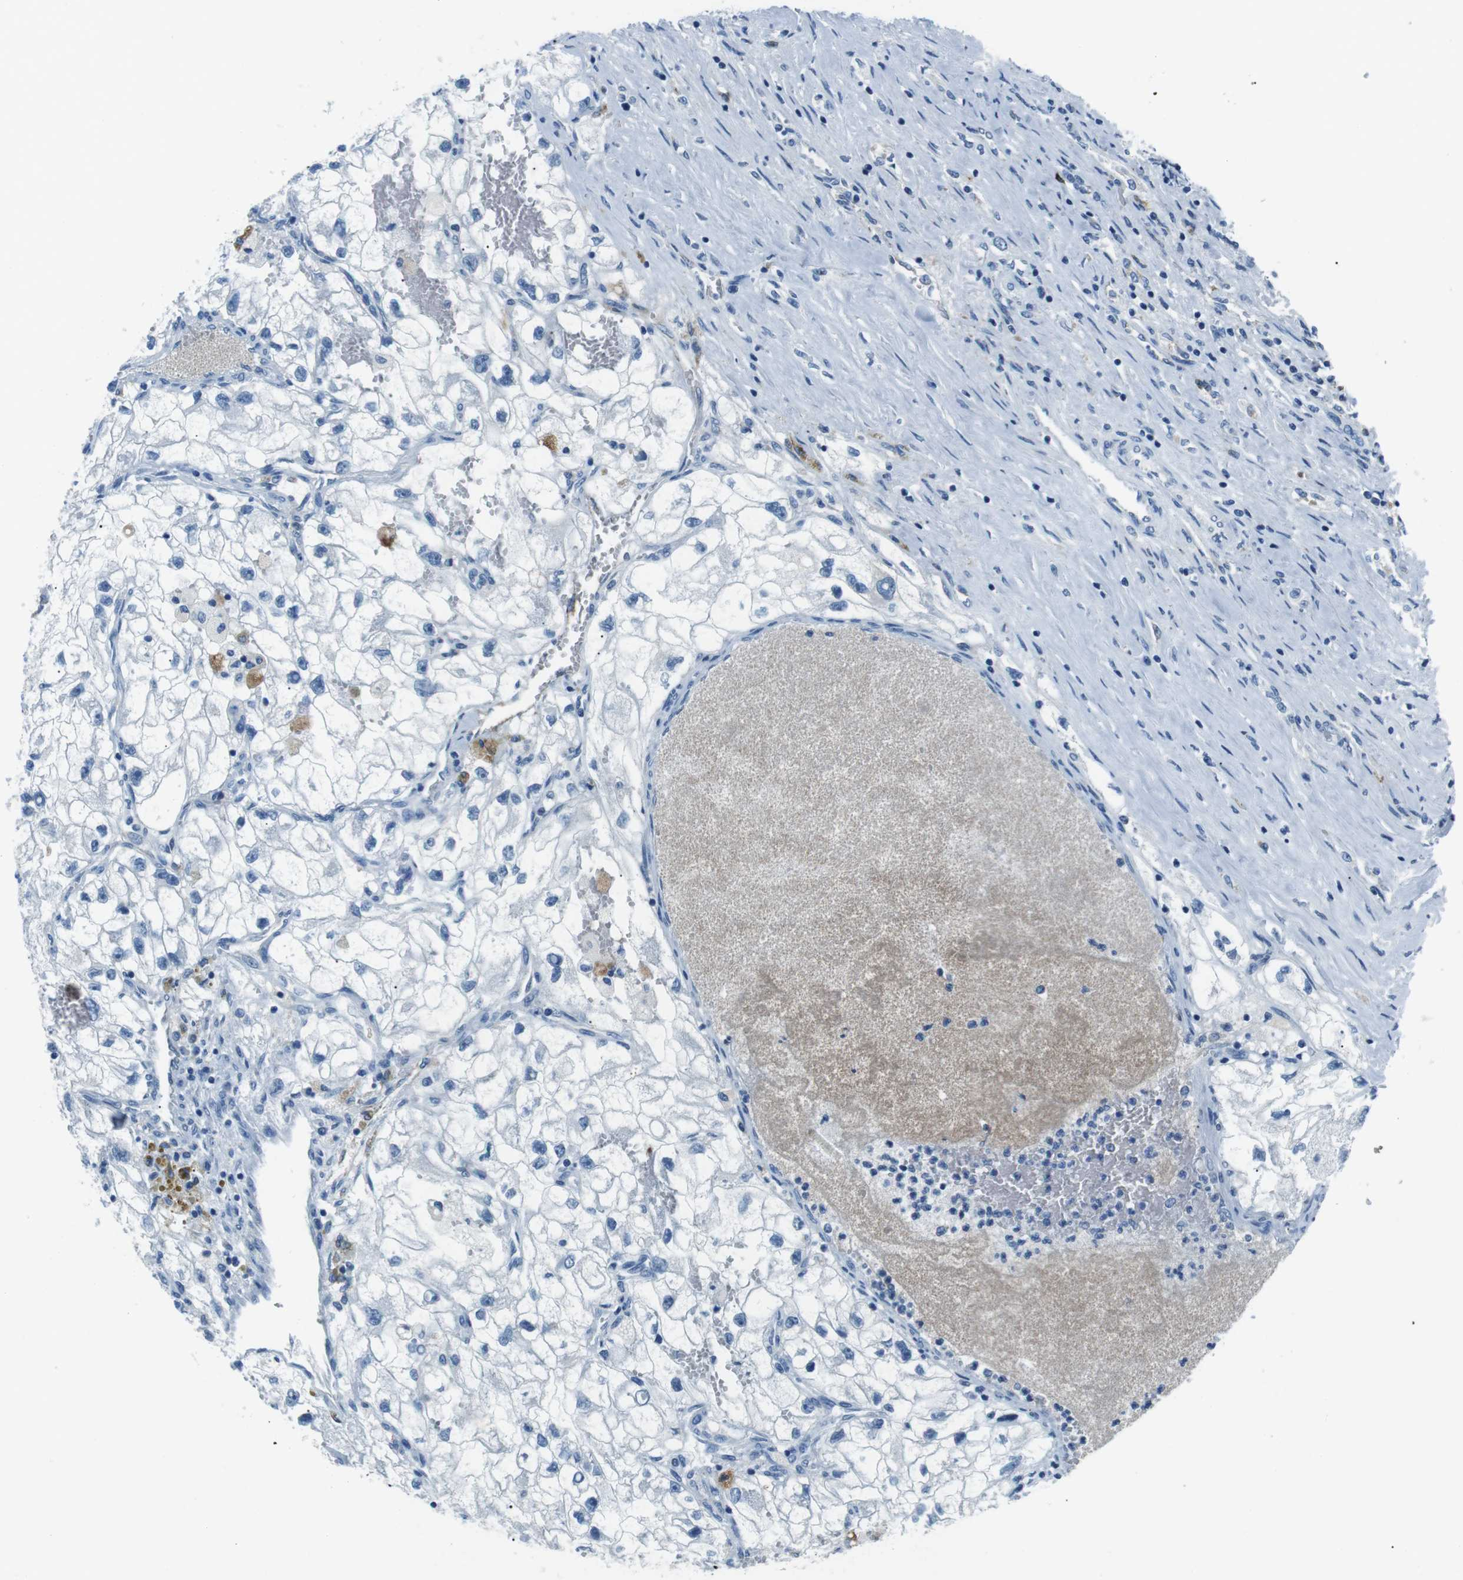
{"staining": {"intensity": "negative", "quantity": "none", "location": "none"}, "tissue": "renal cancer", "cell_type": "Tumor cells", "image_type": "cancer", "snomed": [{"axis": "morphology", "description": "Adenocarcinoma, NOS"}, {"axis": "topography", "description": "Kidney"}], "caption": "Adenocarcinoma (renal) was stained to show a protein in brown. There is no significant positivity in tumor cells.", "gene": "CSF2RA", "patient": {"sex": "female", "age": 70}}